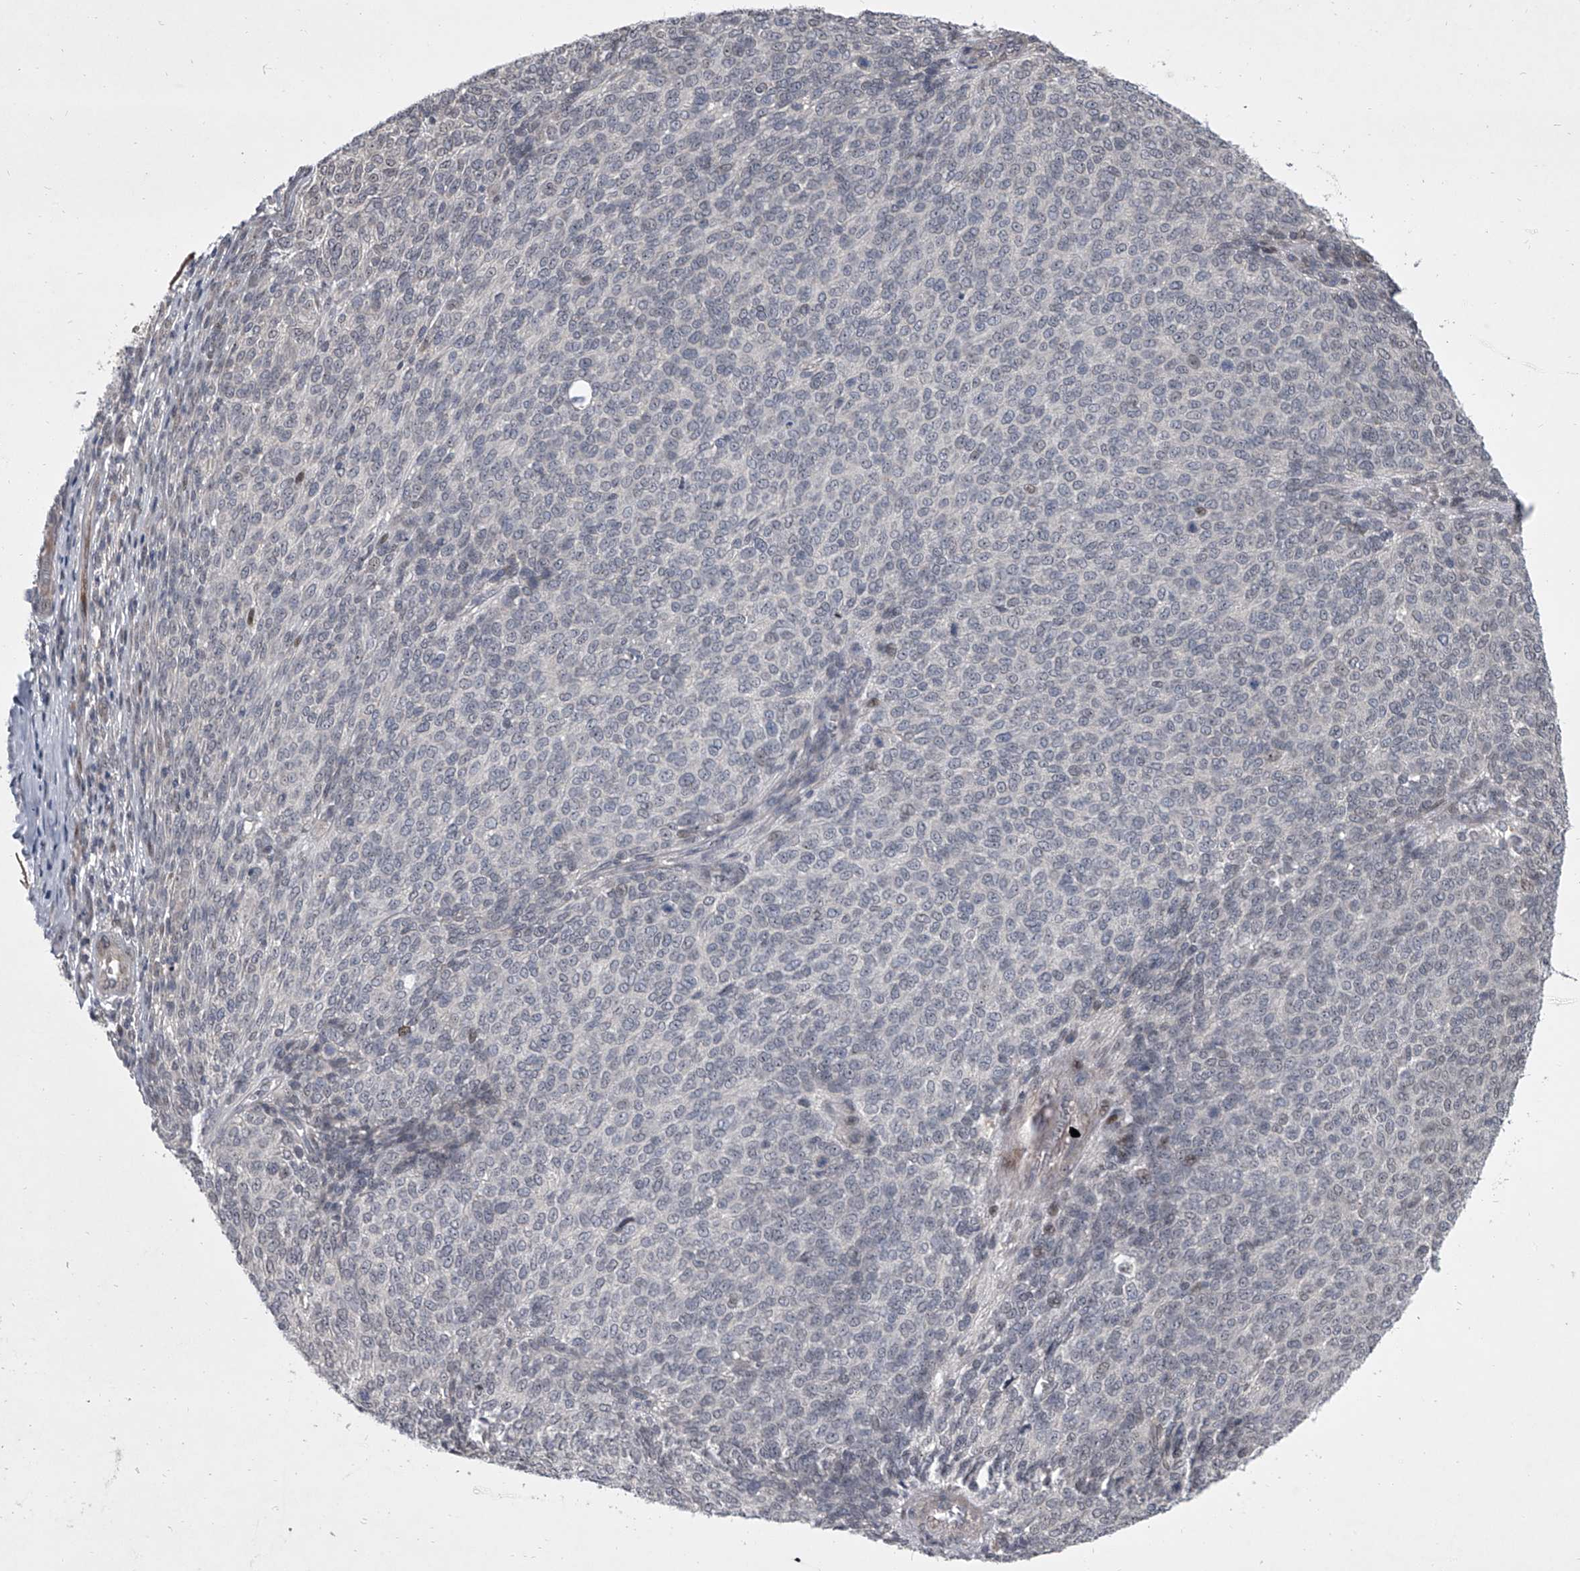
{"staining": {"intensity": "moderate", "quantity": "<25%", "location": "nuclear"}, "tissue": "melanoma", "cell_type": "Tumor cells", "image_type": "cancer", "snomed": [{"axis": "morphology", "description": "Malignant melanoma, NOS"}, {"axis": "topography", "description": "Skin"}], "caption": "Melanoma stained for a protein displays moderate nuclear positivity in tumor cells.", "gene": "HEATR6", "patient": {"sex": "male", "age": 49}}